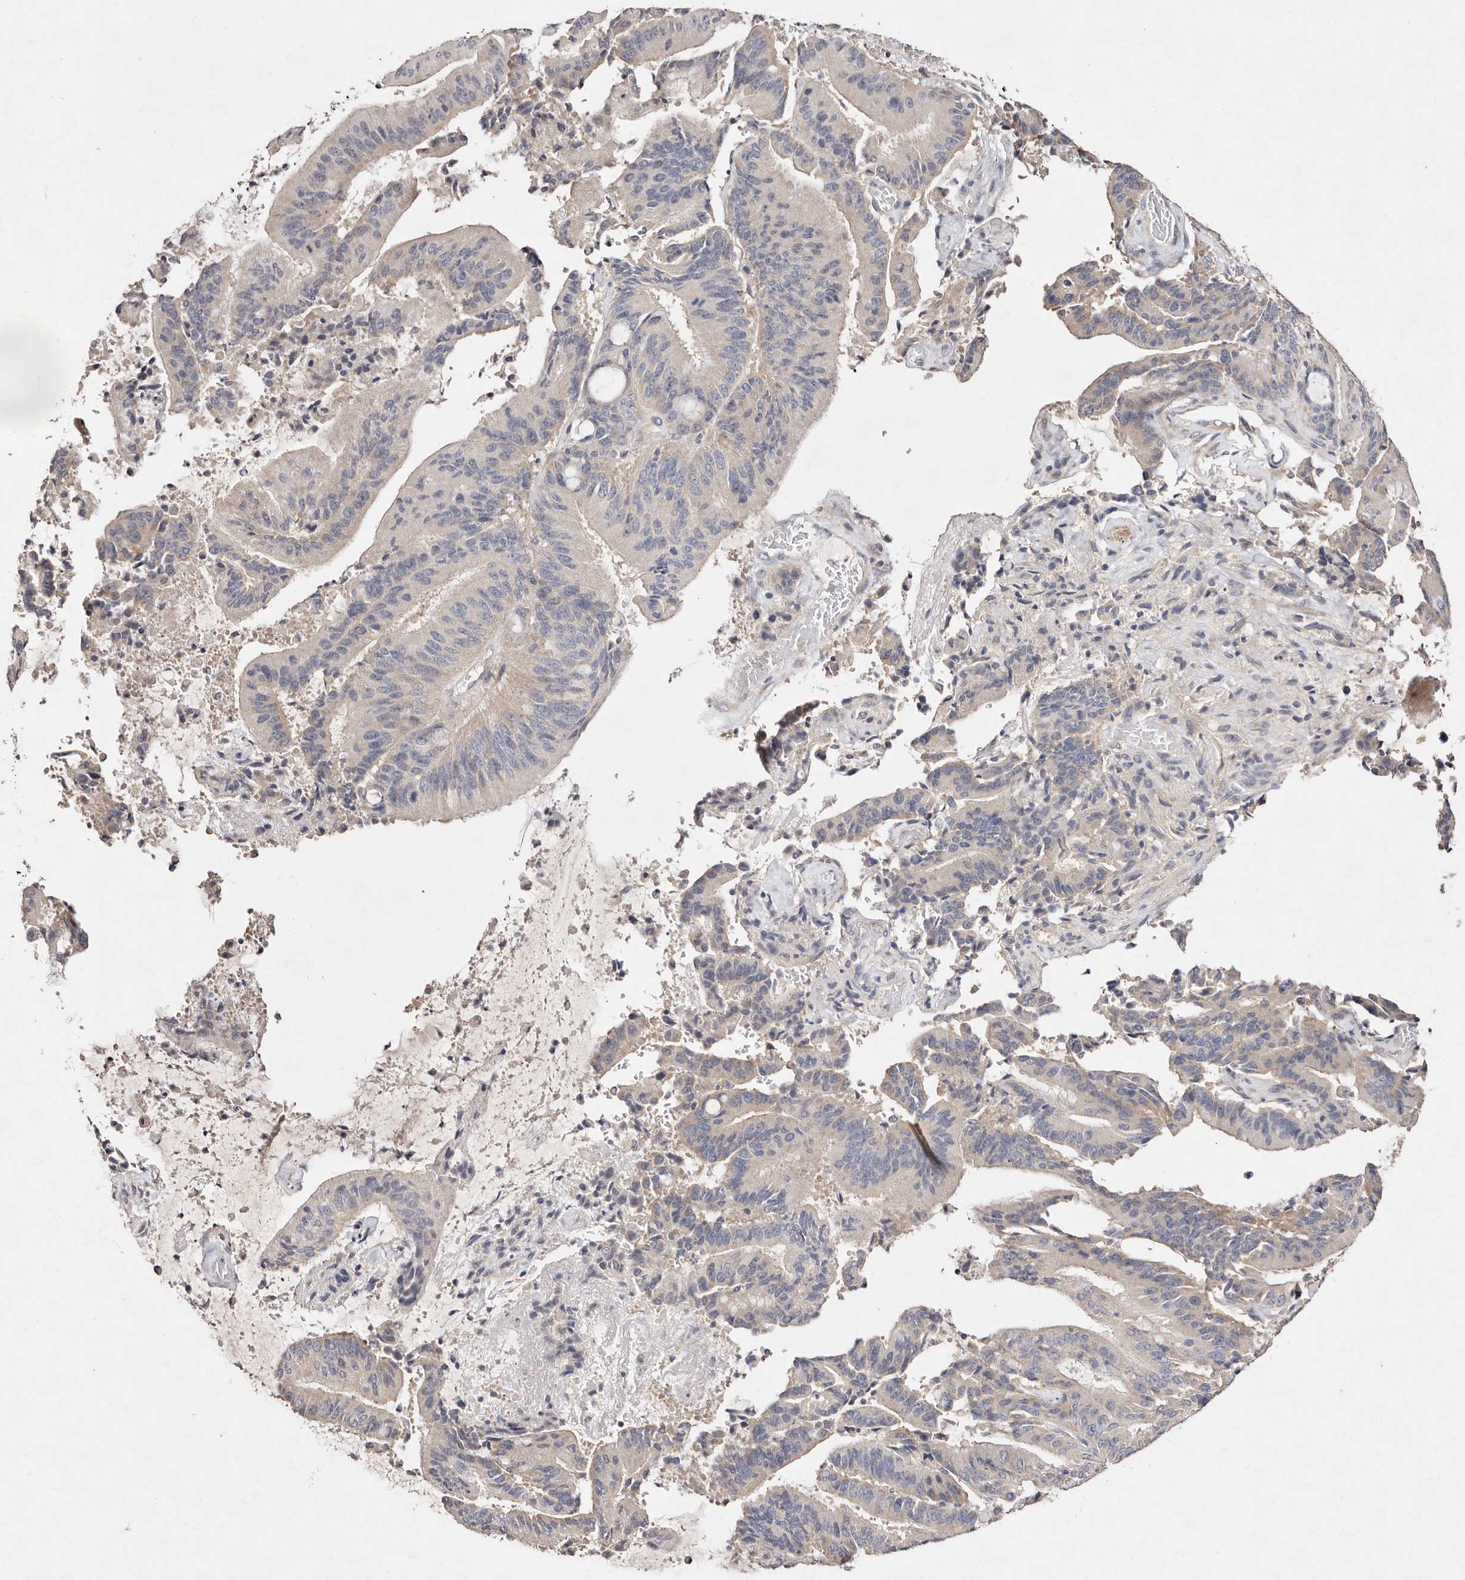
{"staining": {"intensity": "negative", "quantity": "none", "location": "none"}, "tissue": "liver cancer", "cell_type": "Tumor cells", "image_type": "cancer", "snomed": [{"axis": "morphology", "description": "Normal tissue, NOS"}, {"axis": "morphology", "description": "Cholangiocarcinoma"}, {"axis": "topography", "description": "Liver"}, {"axis": "topography", "description": "Peripheral nerve tissue"}], "caption": "The immunohistochemistry (IHC) photomicrograph has no significant staining in tumor cells of cholangiocarcinoma (liver) tissue.", "gene": "TSC2", "patient": {"sex": "female", "age": 73}}